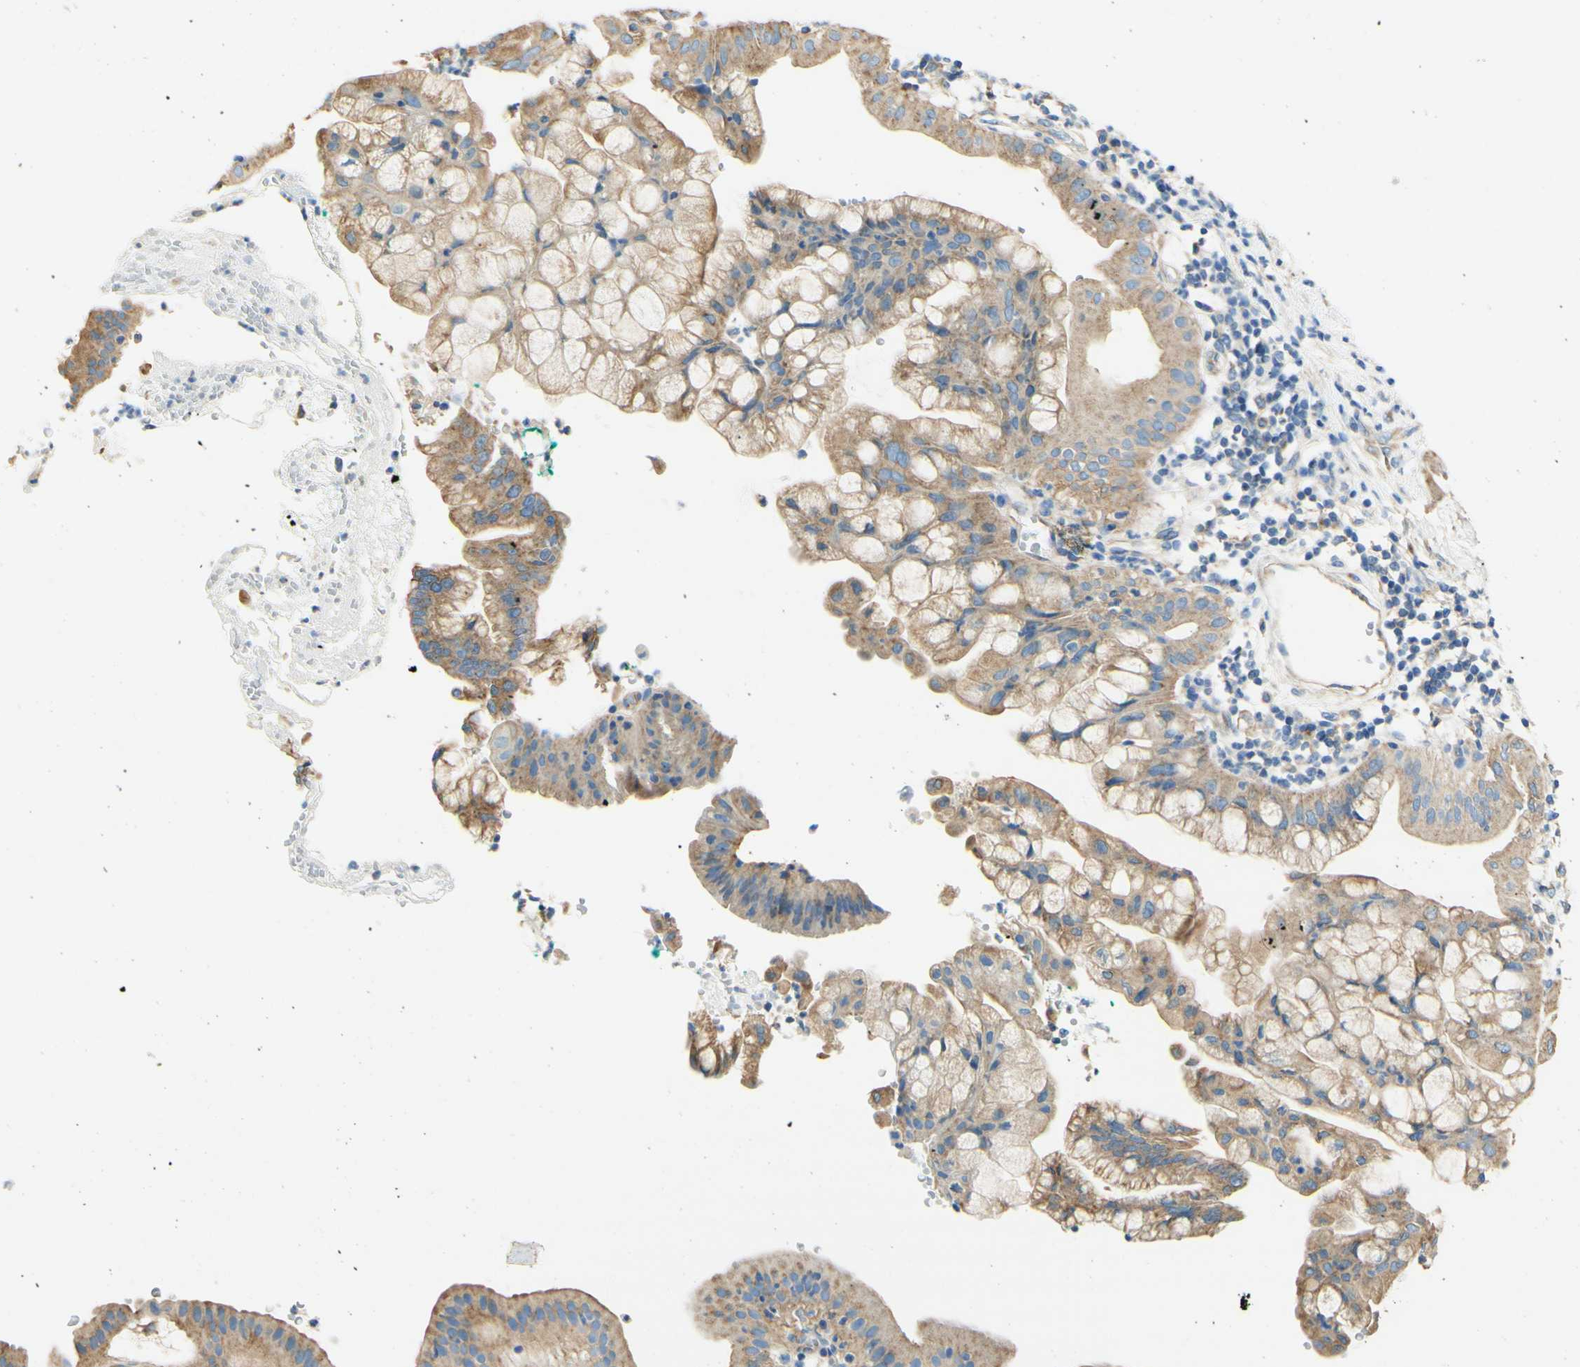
{"staining": {"intensity": "weak", "quantity": "25%-75%", "location": "cytoplasmic/membranous"}, "tissue": "pancreatic cancer", "cell_type": "Tumor cells", "image_type": "cancer", "snomed": [{"axis": "morphology", "description": "Adenocarcinoma, NOS"}, {"axis": "morphology", "description": "Adenocarcinoma, metastatic, NOS"}, {"axis": "topography", "description": "Lymph node"}, {"axis": "topography", "description": "Pancreas"}, {"axis": "topography", "description": "Duodenum"}], "caption": "Immunohistochemistry (IHC) (DAB (3,3'-diaminobenzidine)) staining of human pancreatic adenocarcinoma exhibits weak cytoplasmic/membranous protein expression in approximately 25%-75% of tumor cells. (Stains: DAB (3,3'-diaminobenzidine) in brown, nuclei in blue, Microscopy: brightfield microscopy at high magnification).", "gene": "CLTC", "patient": {"sex": "female", "age": 64}}